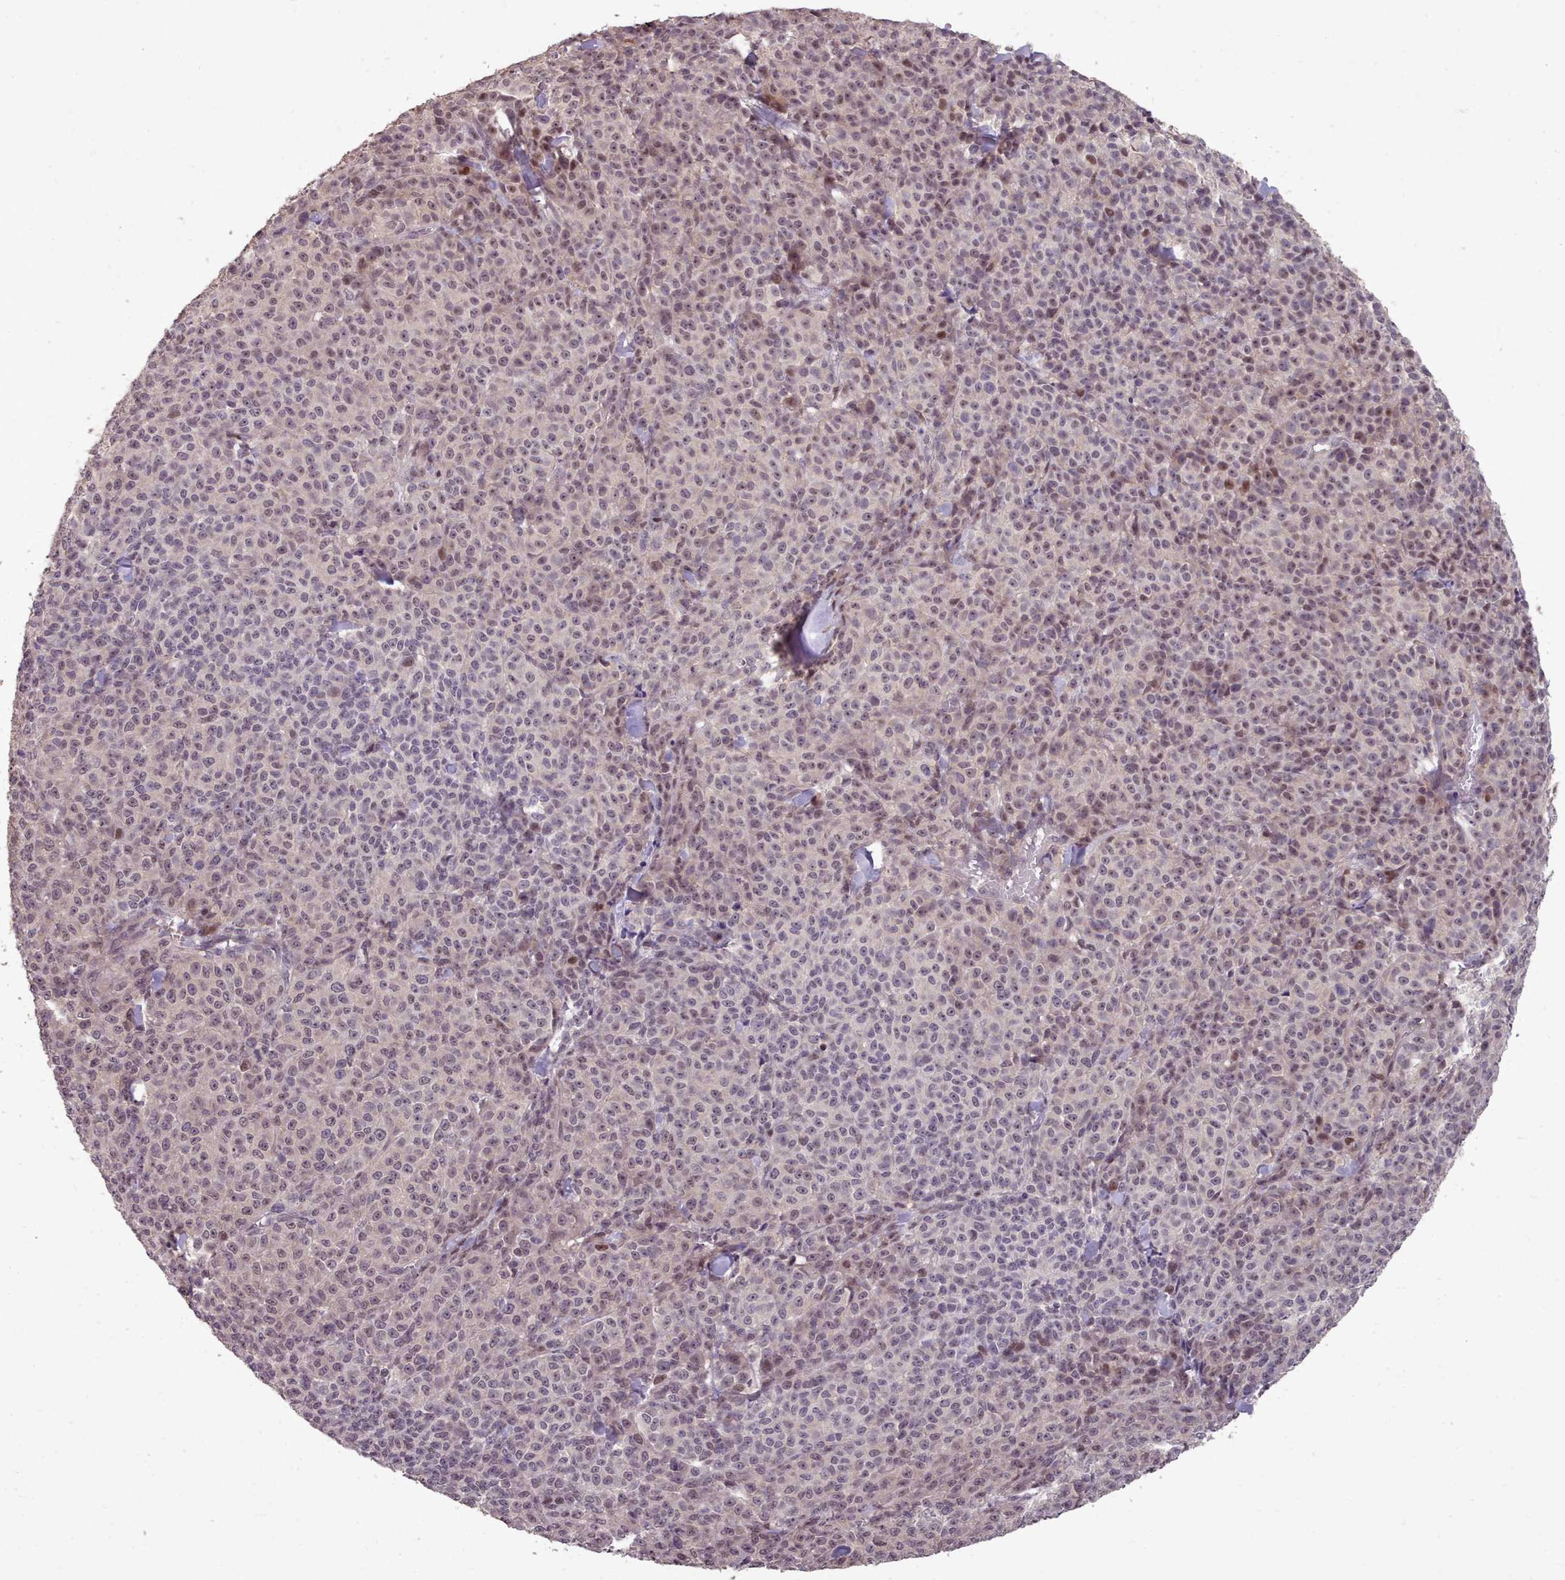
{"staining": {"intensity": "weak", "quantity": "25%-75%", "location": "nuclear"}, "tissue": "melanoma", "cell_type": "Tumor cells", "image_type": "cancer", "snomed": [{"axis": "morphology", "description": "Normal tissue, NOS"}, {"axis": "morphology", "description": "Malignant melanoma, NOS"}, {"axis": "topography", "description": "Skin"}], "caption": "This is a histology image of IHC staining of malignant melanoma, which shows weak expression in the nuclear of tumor cells.", "gene": "ENSA", "patient": {"sex": "female", "age": 34}}